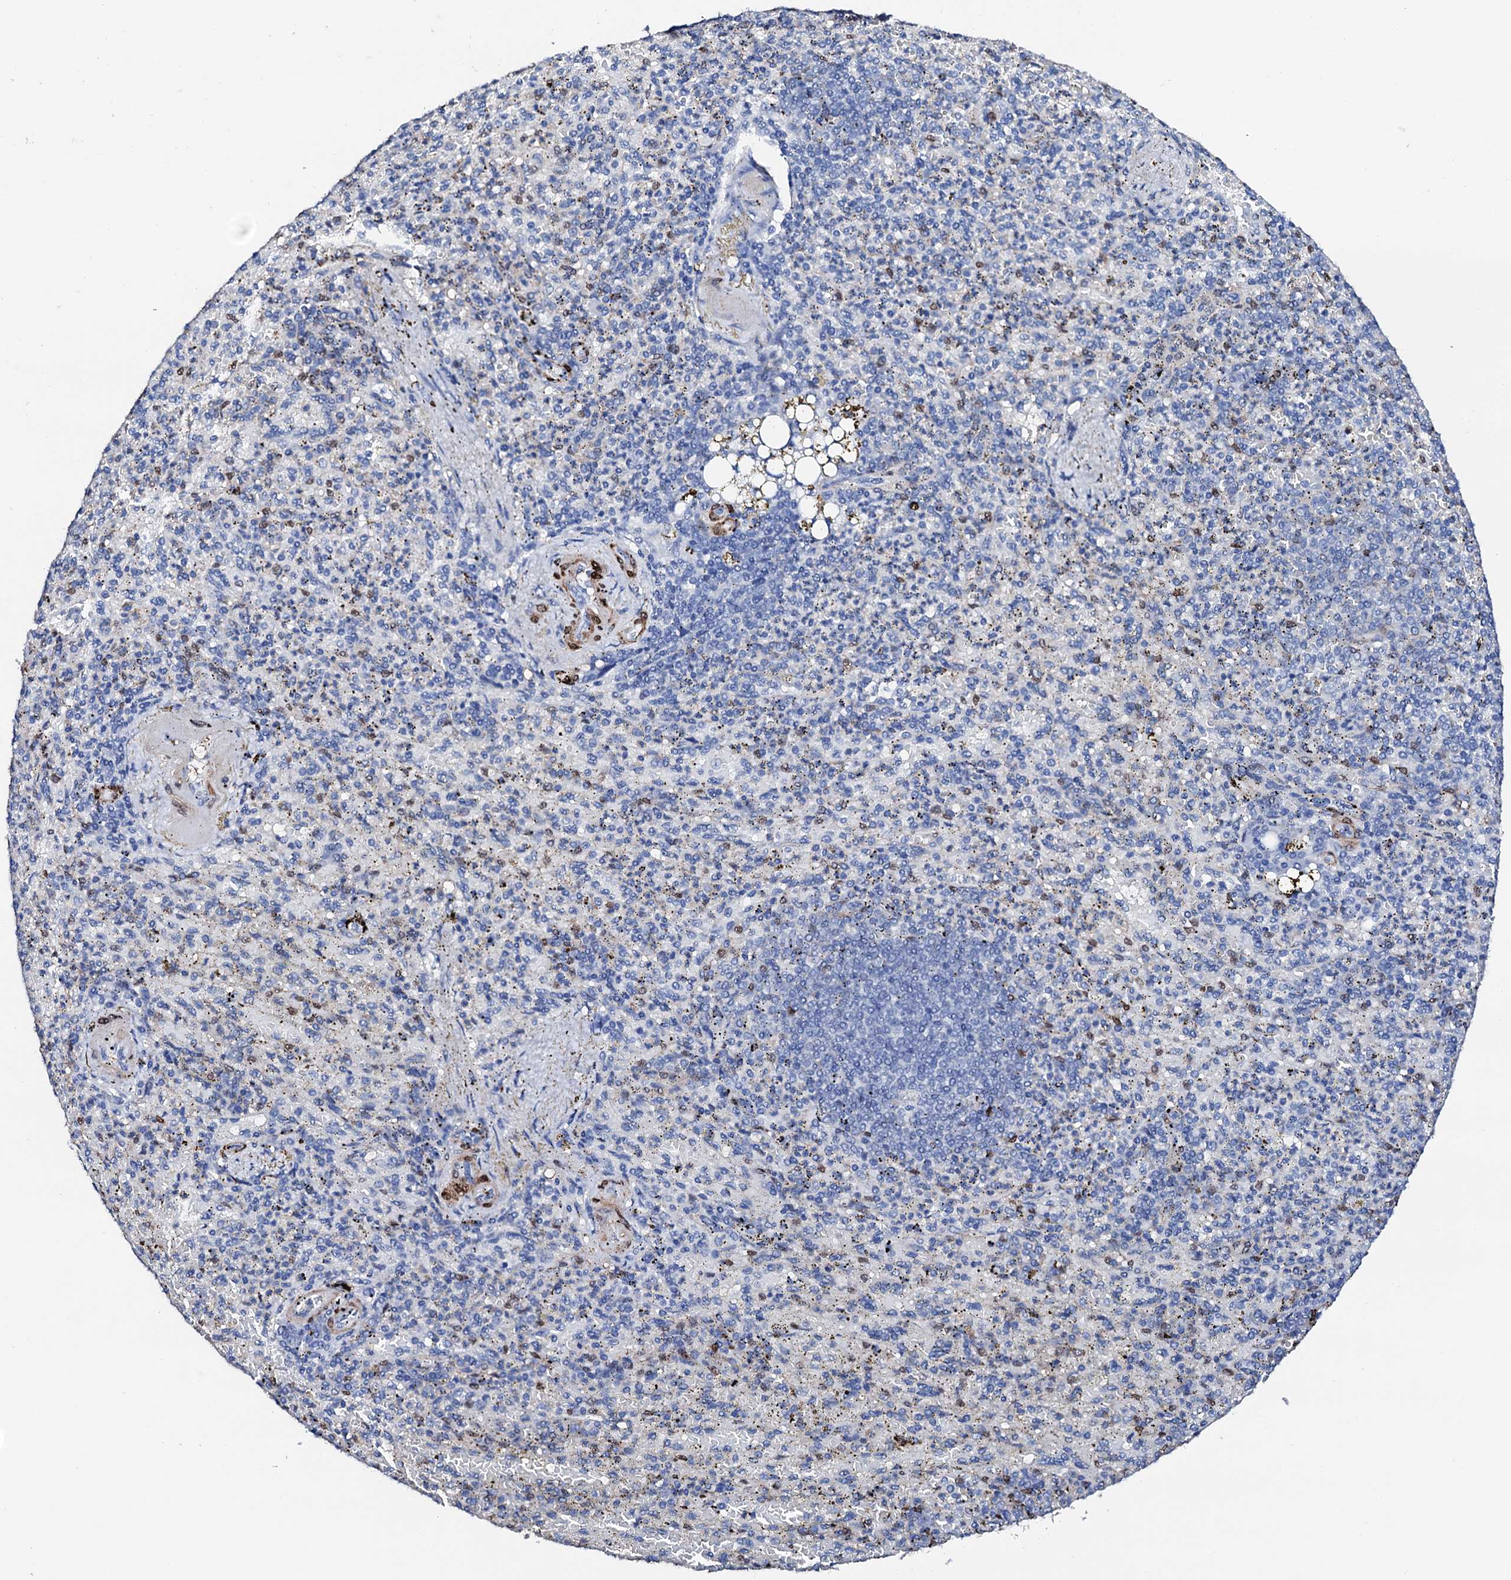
{"staining": {"intensity": "negative", "quantity": "none", "location": "none"}, "tissue": "spleen", "cell_type": "Cells in red pulp", "image_type": "normal", "snomed": [{"axis": "morphology", "description": "Normal tissue, NOS"}, {"axis": "topography", "description": "Spleen"}], "caption": "IHC image of benign spleen stained for a protein (brown), which shows no staining in cells in red pulp. The staining is performed using DAB brown chromogen with nuclei counter-stained in using hematoxylin.", "gene": "NRIP2", "patient": {"sex": "female", "age": 74}}